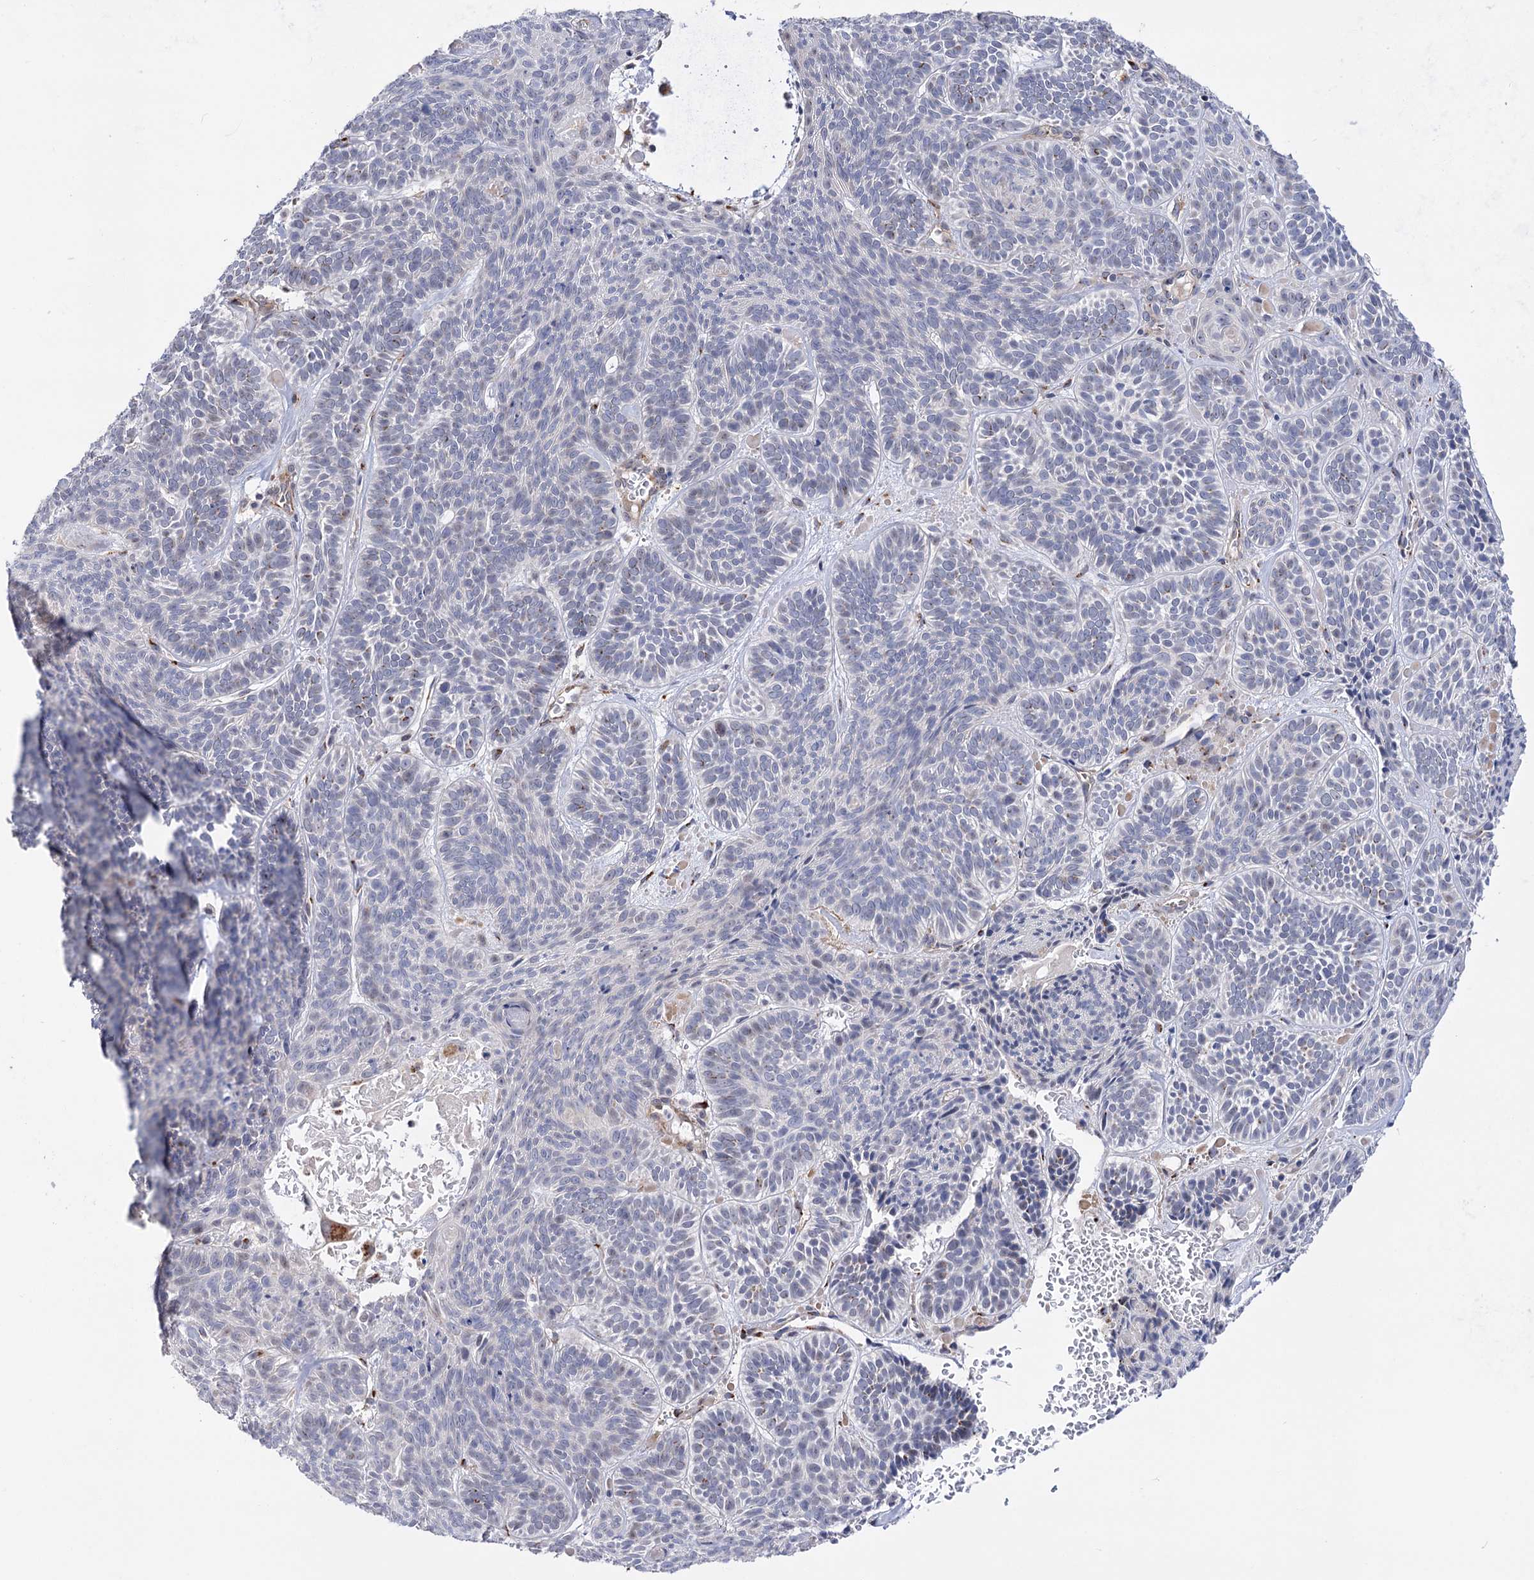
{"staining": {"intensity": "moderate", "quantity": "<25%", "location": "cytoplasmic/membranous"}, "tissue": "skin cancer", "cell_type": "Tumor cells", "image_type": "cancer", "snomed": [{"axis": "morphology", "description": "Basal cell carcinoma"}, {"axis": "topography", "description": "Skin"}], "caption": "Immunohistochemical staining of skin cancer exhibits low levels of moderate cytoplasmic/membranous positivity in approximately <25% of tumor cells.", "gene": "C11orf96", "patient": {"sex": "male", "age": 85}}